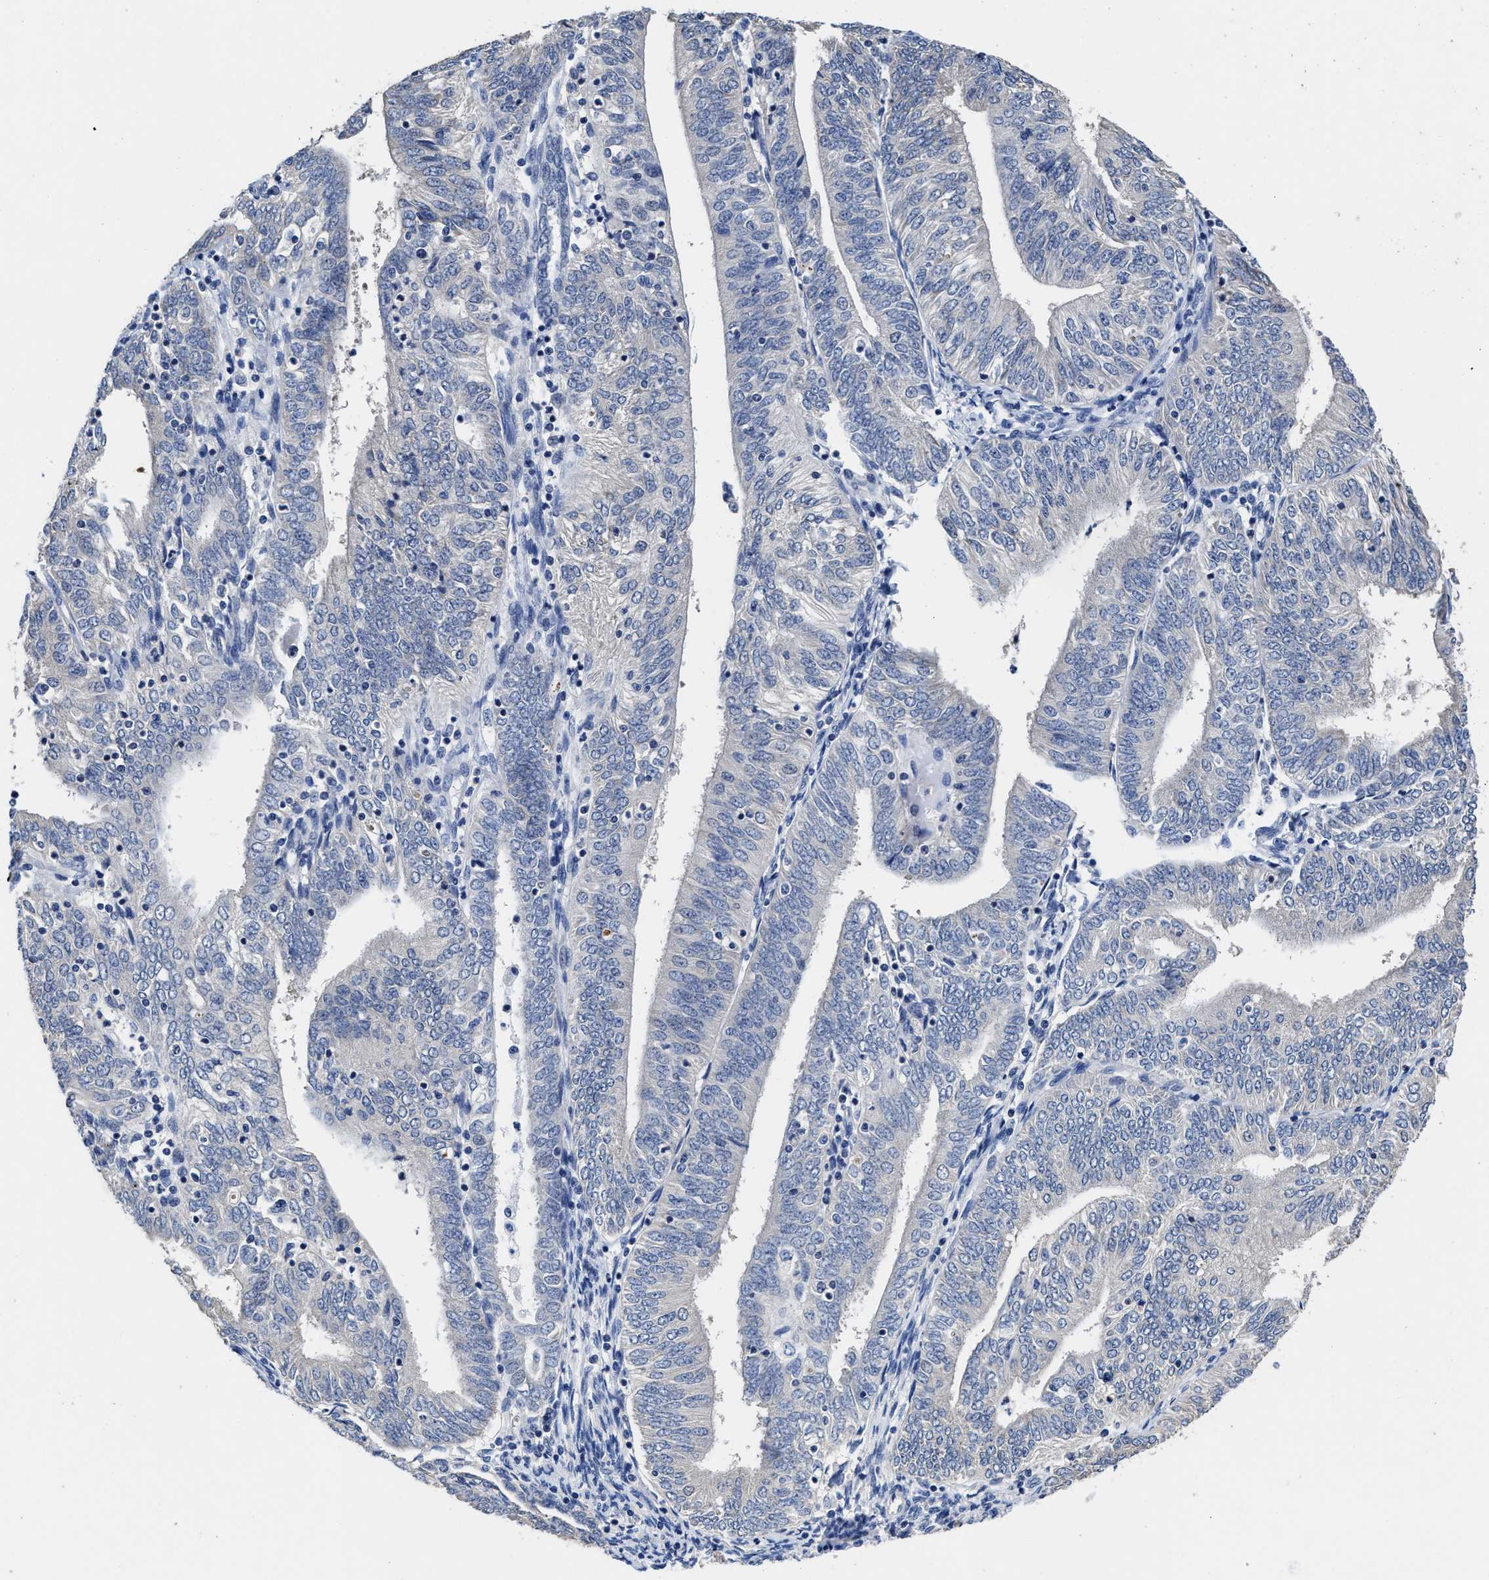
{"staining": {"intensity": "negative", "quantity": "none", "location": "none"}, "tissue": "endometrial cancer", "cell_type": "Tumor cells", "image_type": "cancer", "snomed": [{"axis": "morphology", "description": "Adenocarcinoma, NOS"}, {"axis": "topography", "description": "Endometrium"}], "caption": "Immunohistochemical staining of endometrial cancer displays no significant positivity in tumor cells.", "gene": "HOOK1", "patient": {"sex": "female", "age": 58}}